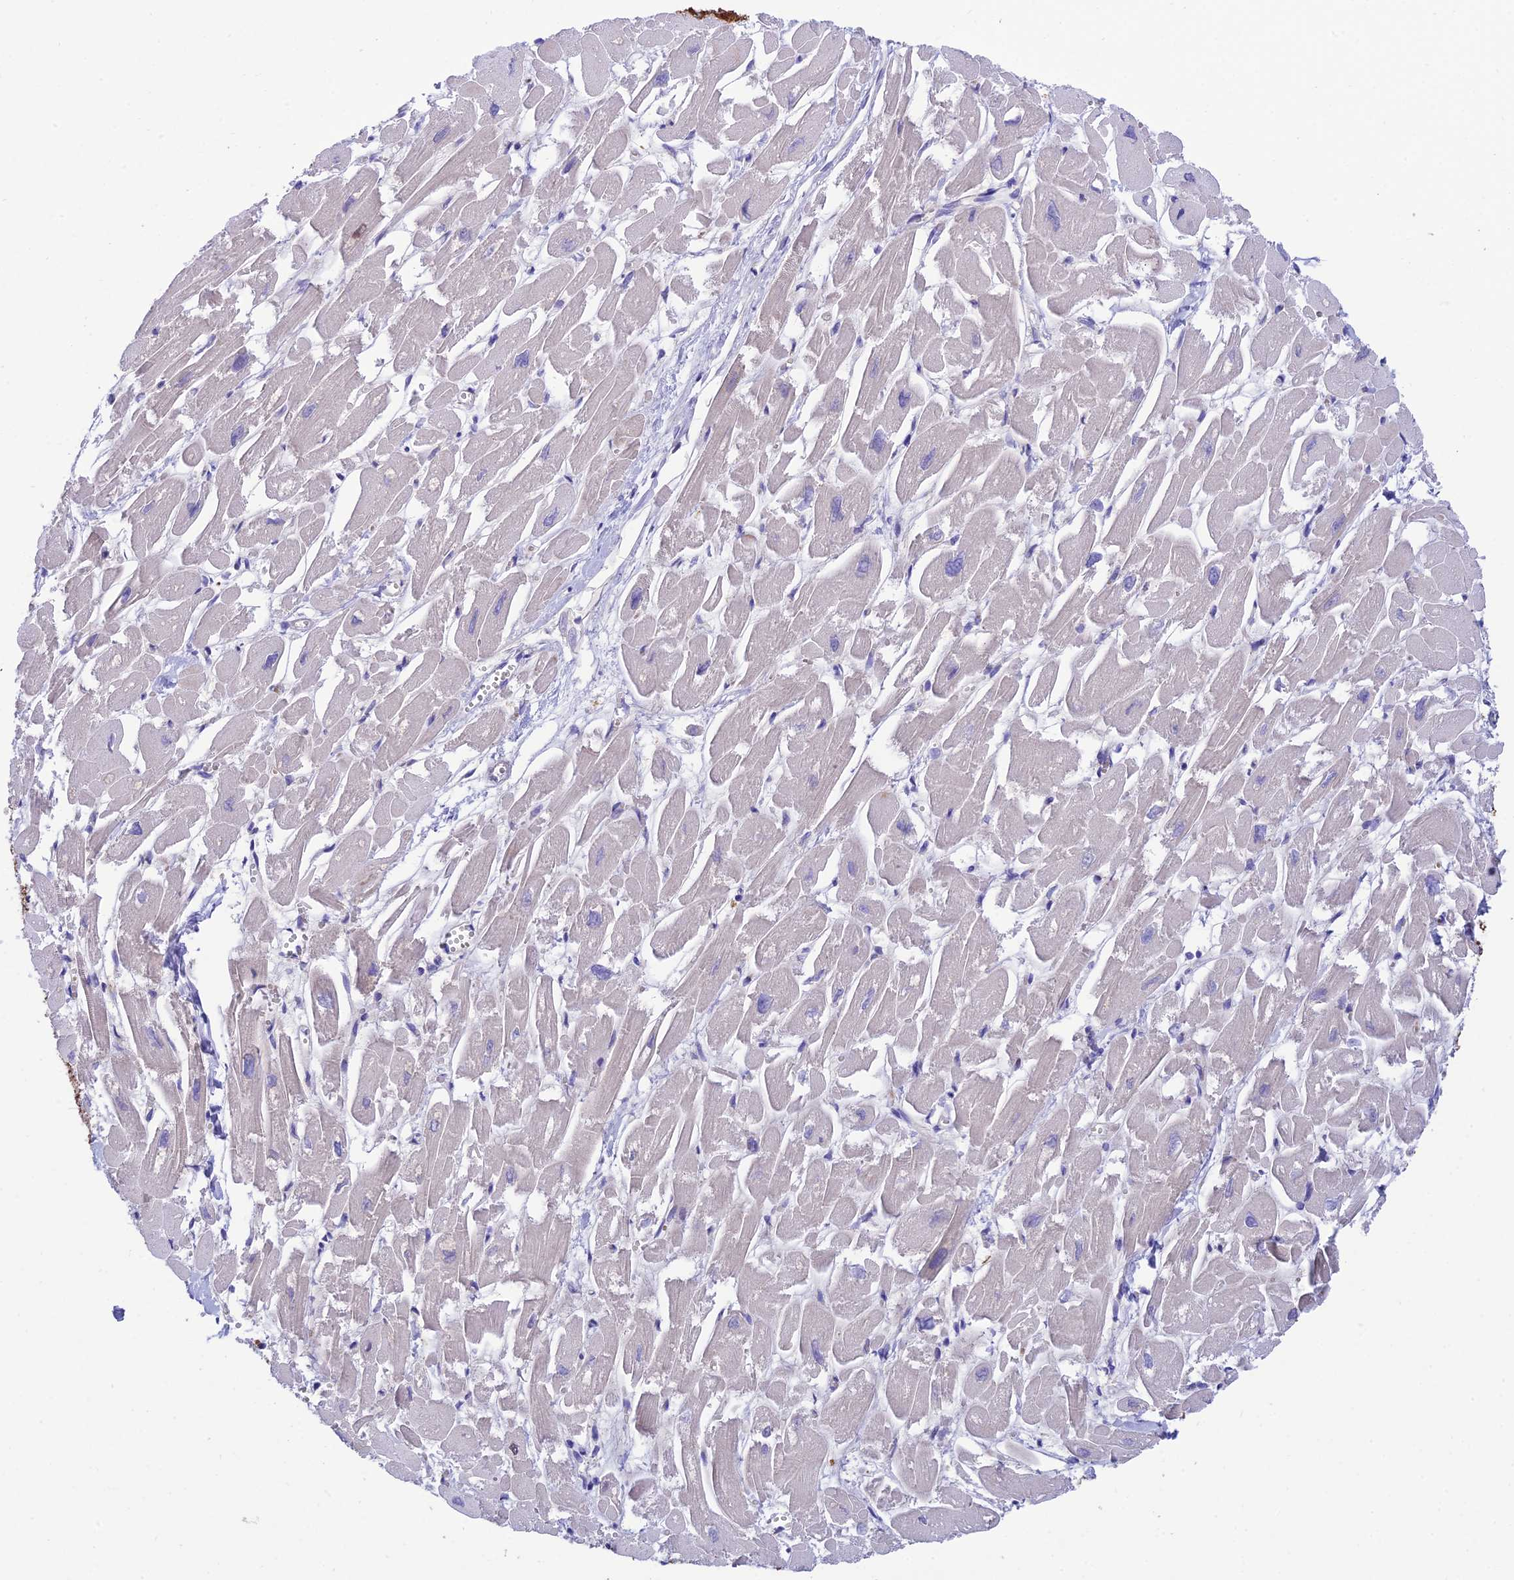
{"staining": {"intensity": "moderate", "quantity": "<25%", "location": "cytoplasmic/membranous"}, "tissue": "heart muscle", "cell_type": "Cardiomyocytes", "image_type": "normal", "snomed": [{"axis": "morphology", "description": "Normal tissue, NOS"}, {"axis": "topography", "description": "Heart"}], "caption": "Protein staining demonstrates moderate cytoplasmic/membranous expression in approximately <25% of cardiomyocytes in unremarkable heart muscle.", "gene": "CCDC157", "patient": {"sex": "male", "age": 54}}